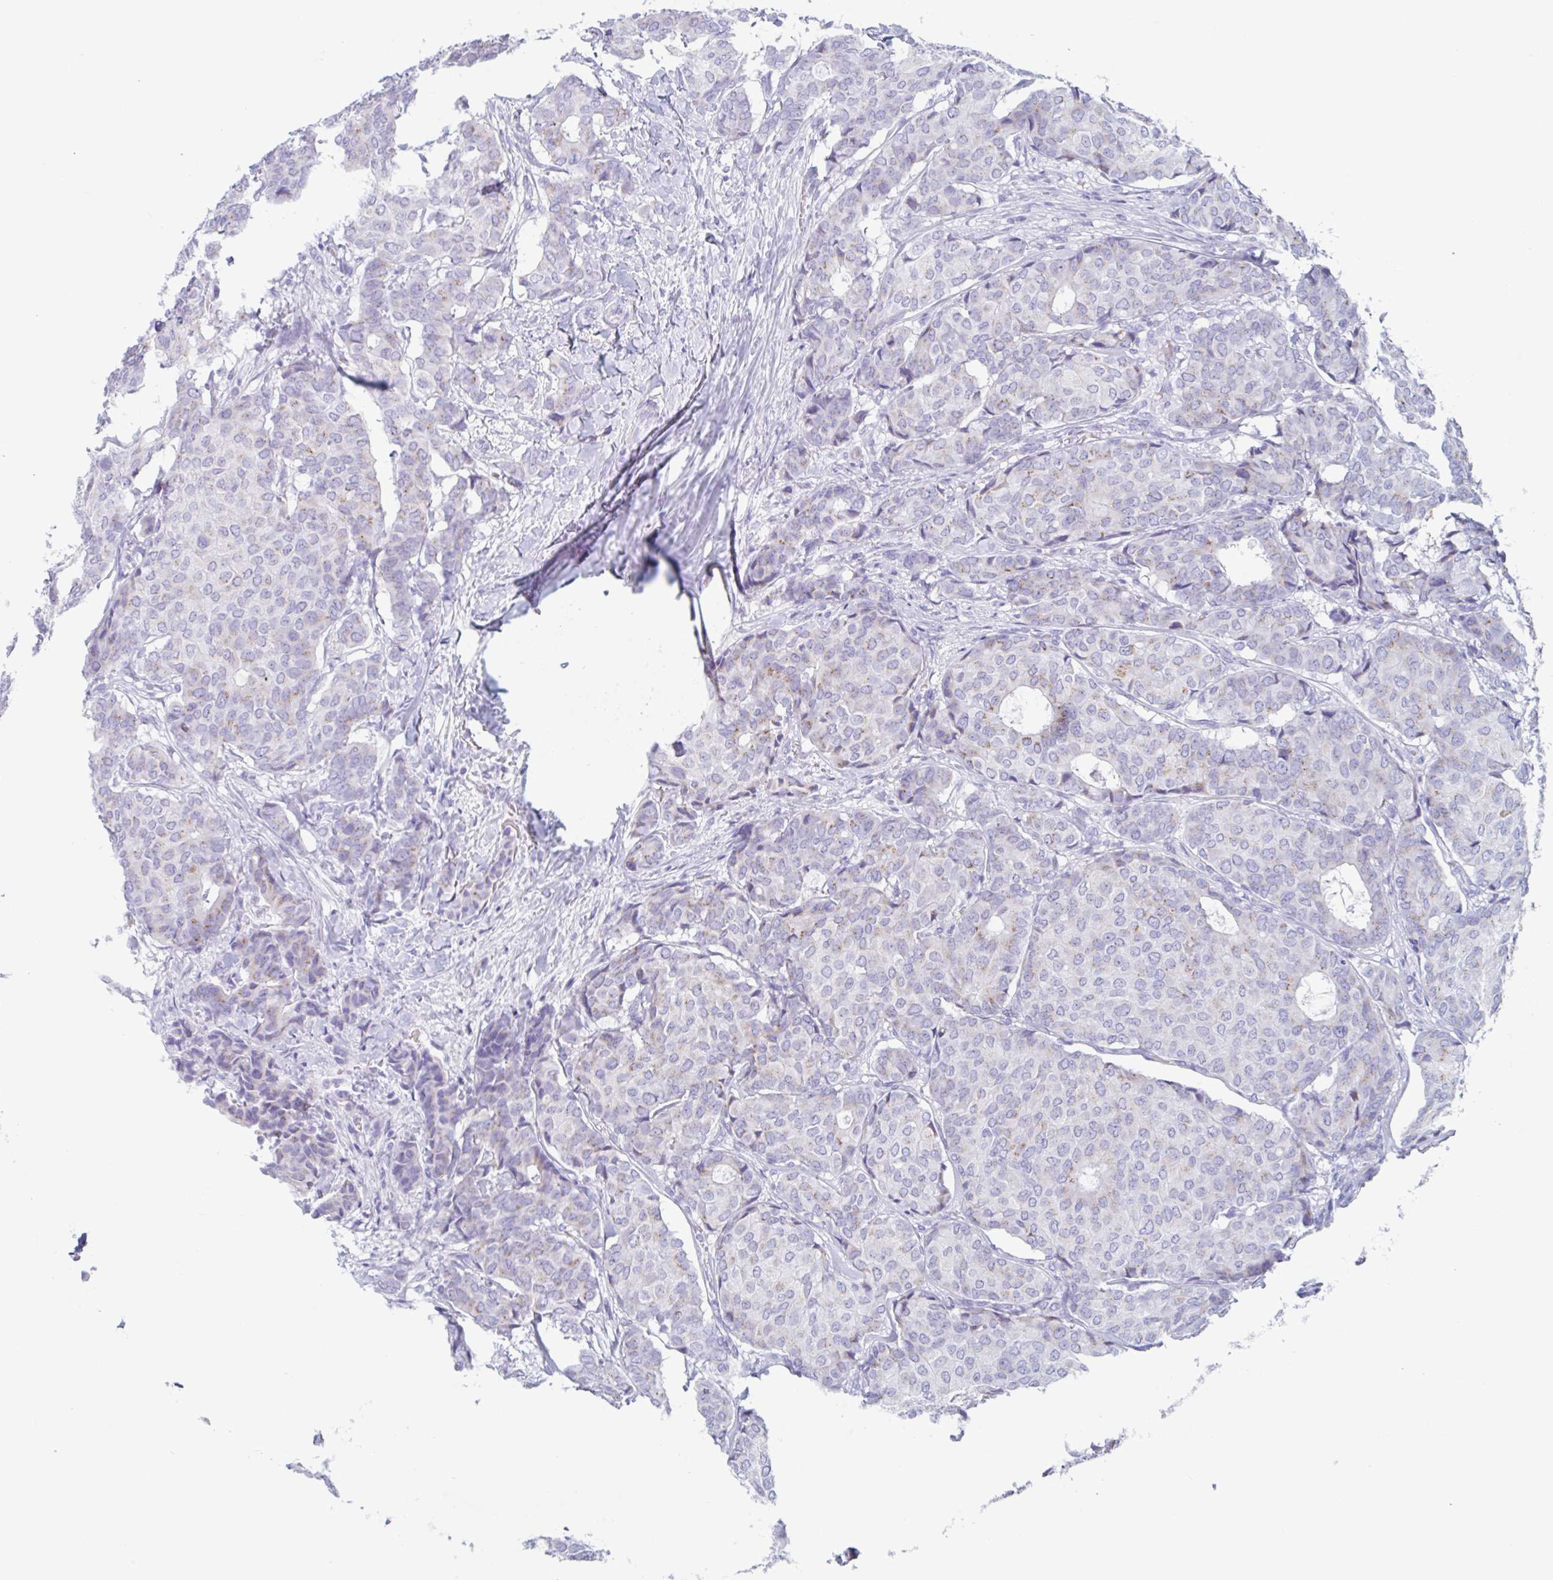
{"staining": {"intensity": "weak", "quantity": "<25%", "location": "cytoplasmic/membranous"}, "tissue": "breast cancer", "cell_type": "Tumor cells", "image_type": "cancer", "snomed": [{"axis": "morphology", "description": "Duct carcinoma"}, {"axis": "topography", "description": "Breast"}], "caption": "Breast intraductal carcinoma stained for a protein using immunohistochemistry shows no positivity tumor cells.", "gene": "CPTP", "patient": {"sex": "female", "age": 75}}